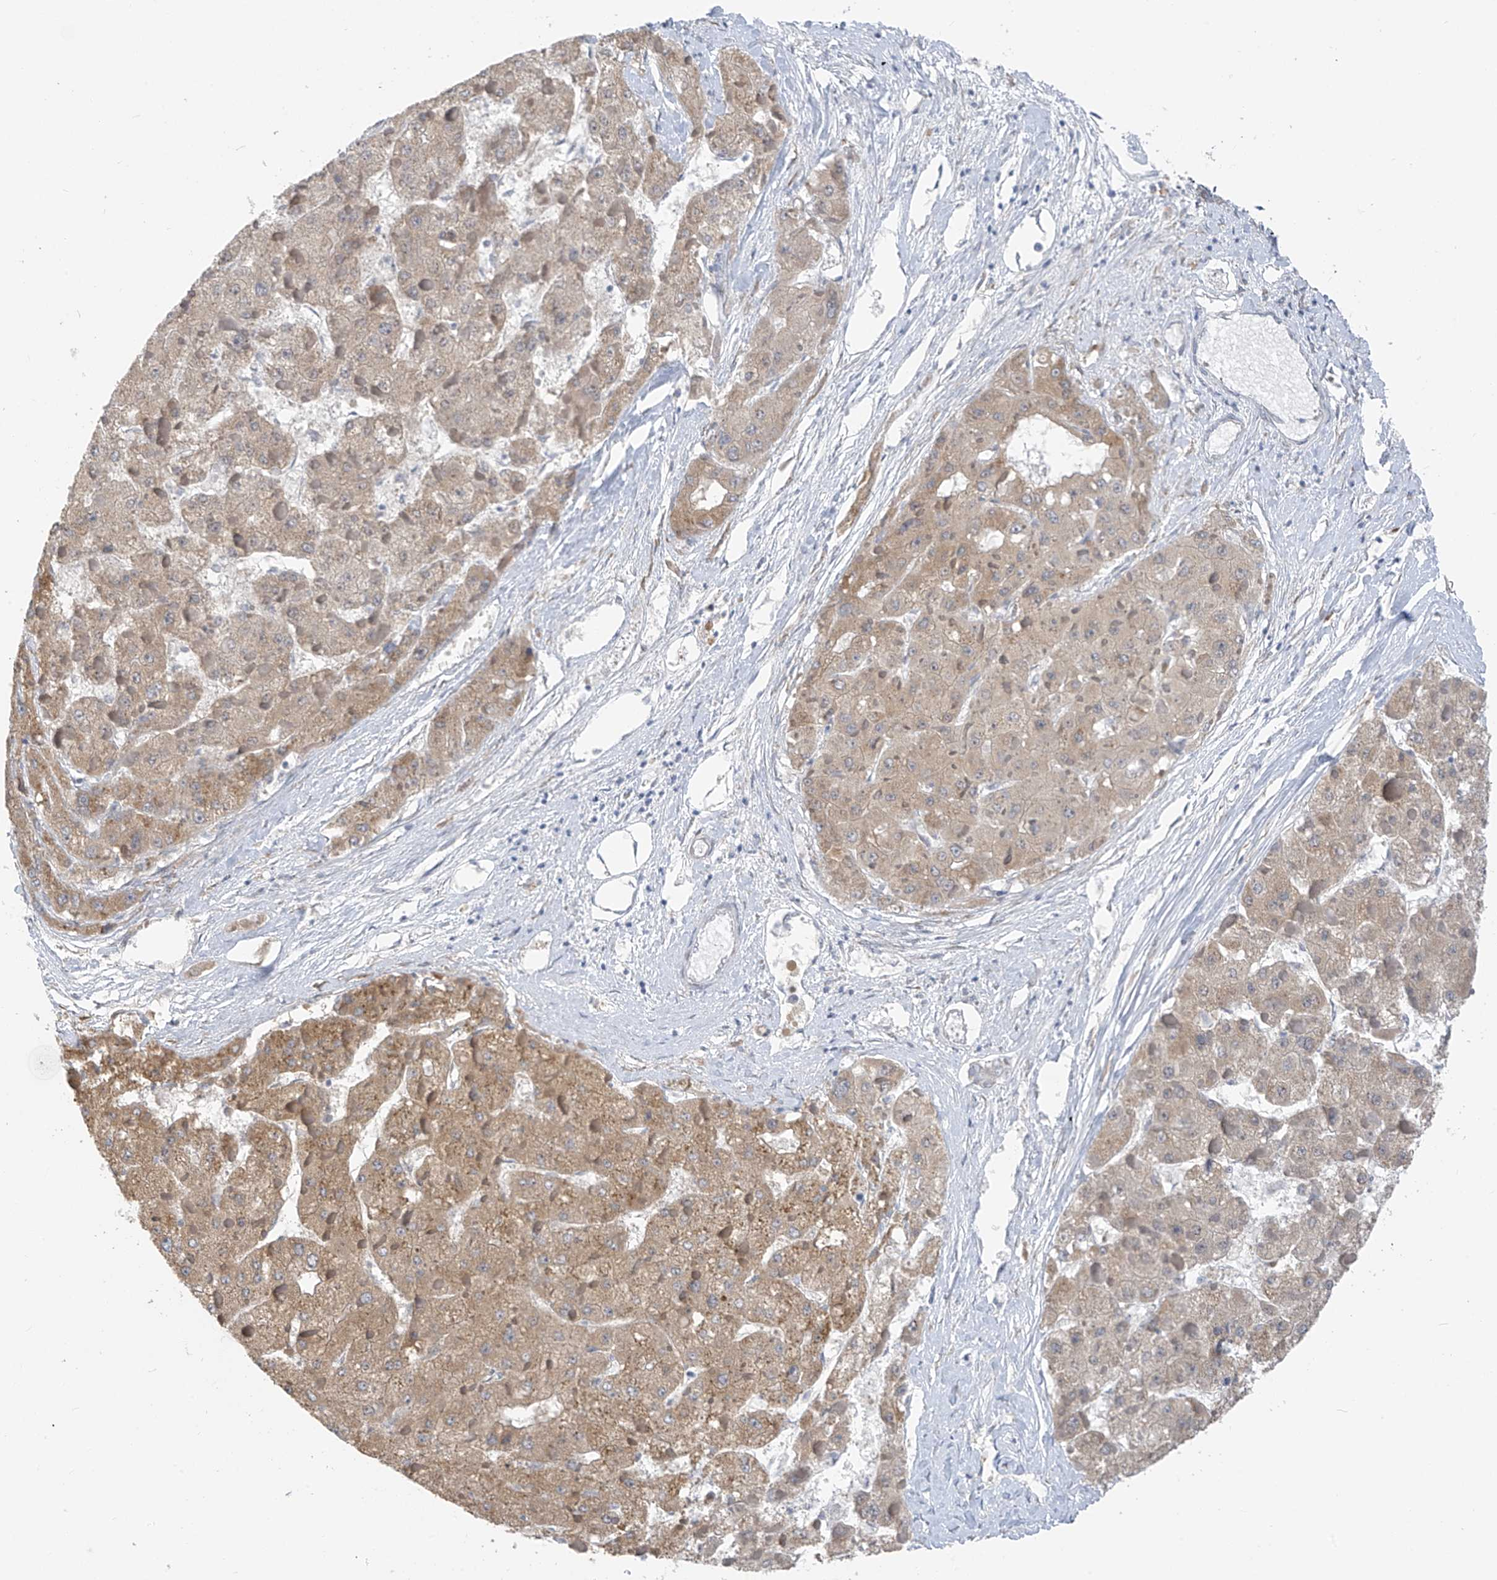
{"staining": {"intensity": "moderate", "quantity": ">75%", "location": "cytoplasmic/membranous"}, "tissue": "liver cancer", "cell_type": "Tumor cells", "image_type": "cancer", "snomed": [{"axis": "morphology", "description": "Carcinoma, Hepatocellular, NOS"}, {"axis": "topography", "description": "Liver"}], "caption": "The histopathology image shows staining of hepatocellular carcinoma (liver), revealing moderate cytoplasmic/membranous protein expression (brown color) within tumor cells.", "gene": "CYP4V2", "patient": {"sex": "female", "age": 73}}